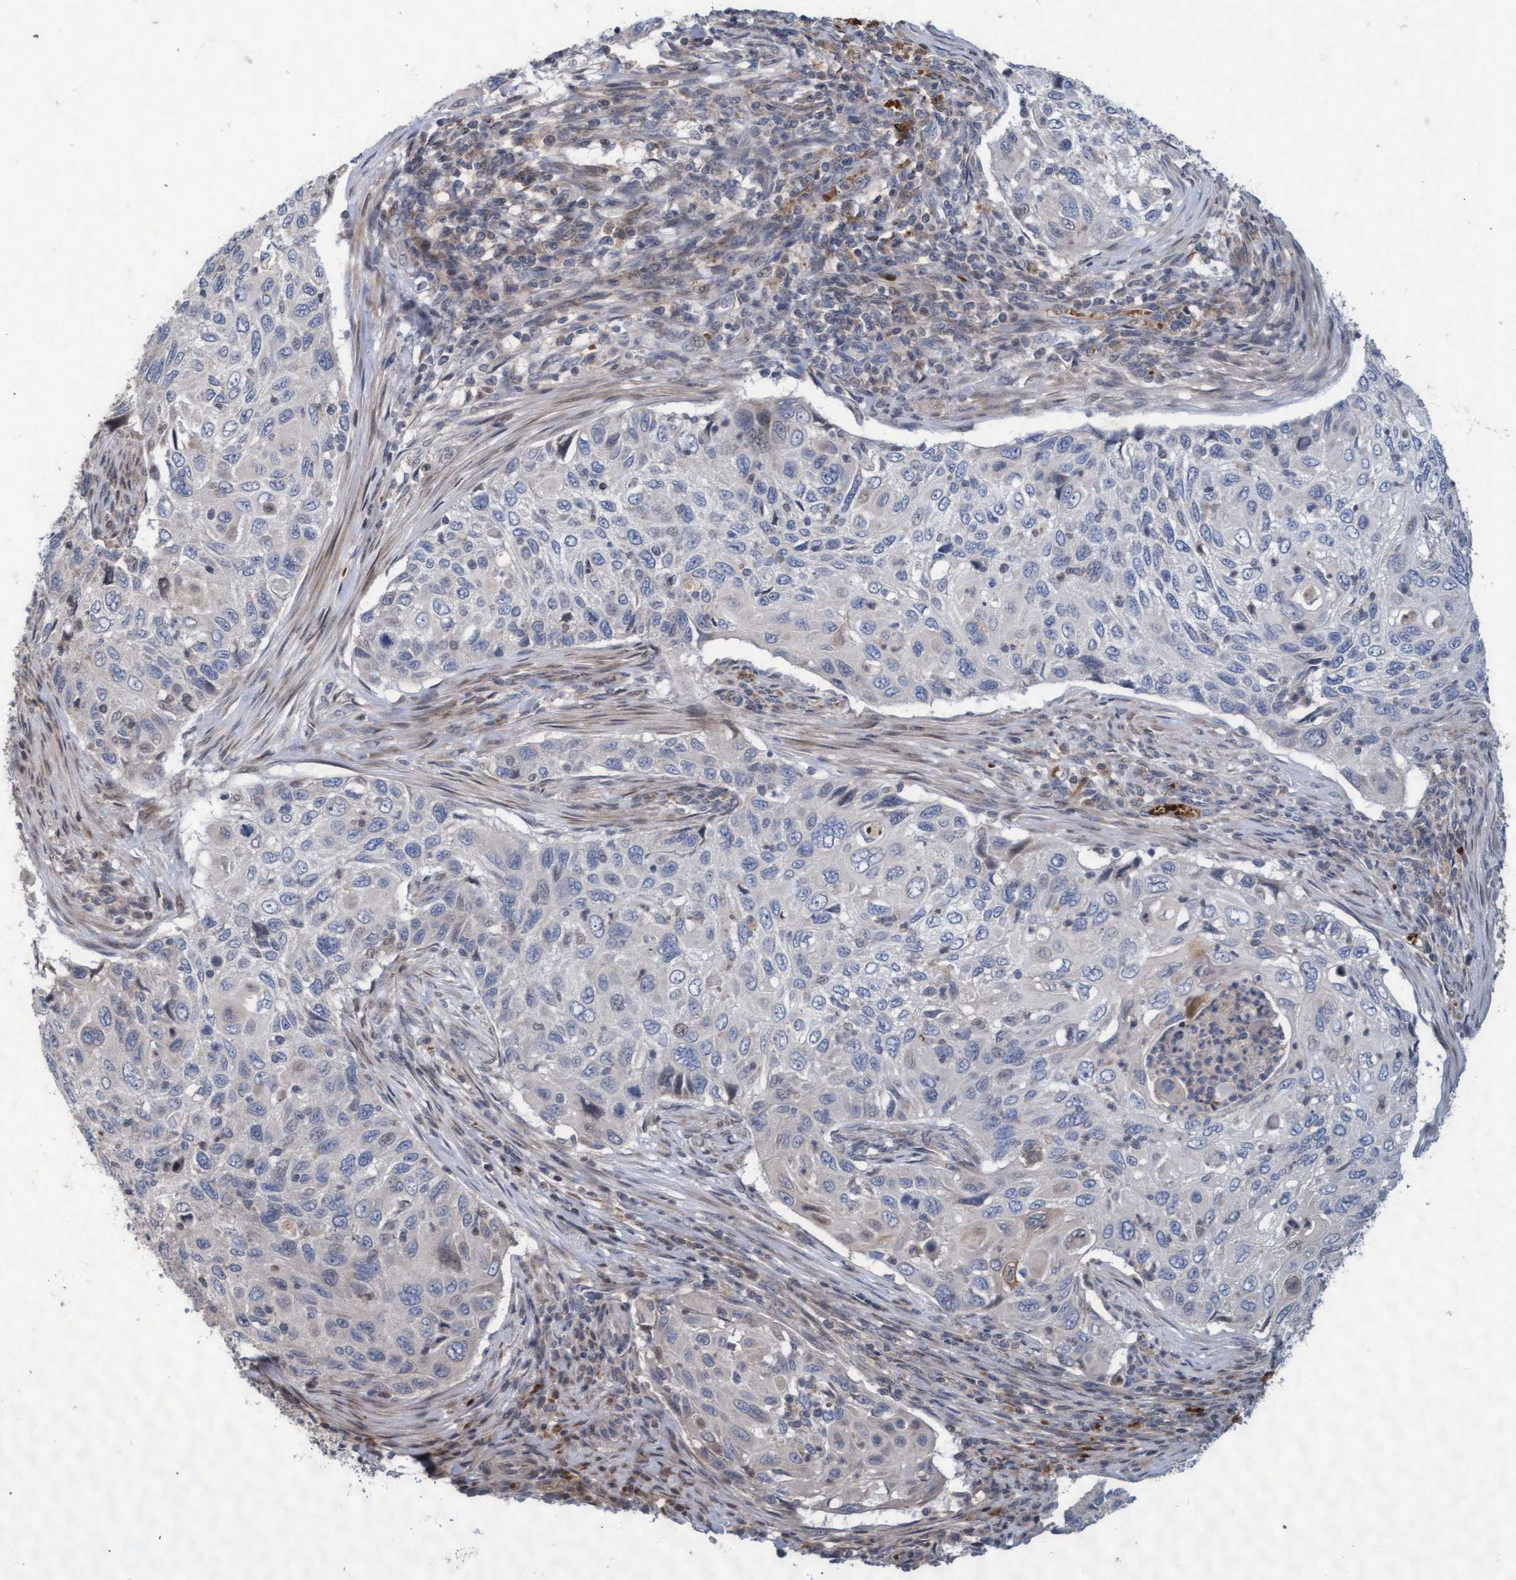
{"staining": {"intensity": "negative", "quantity": "none", "location": "none"}, "tissue": "cervical cancer", "cell_type": "Tumor cells", "image_type": "cancer", "snomed": [{"axis": "morphology", "description": "Squamous cell carcinoma, NOS"}, {"axis": "topography", "description": "Cervix"}], "caption": "Immunohistochemical staining of cervical cancer reveals no significant expression in tumor cells.", "gene": "KCNC2", "patient": {"sex": "female", "age": 70}}